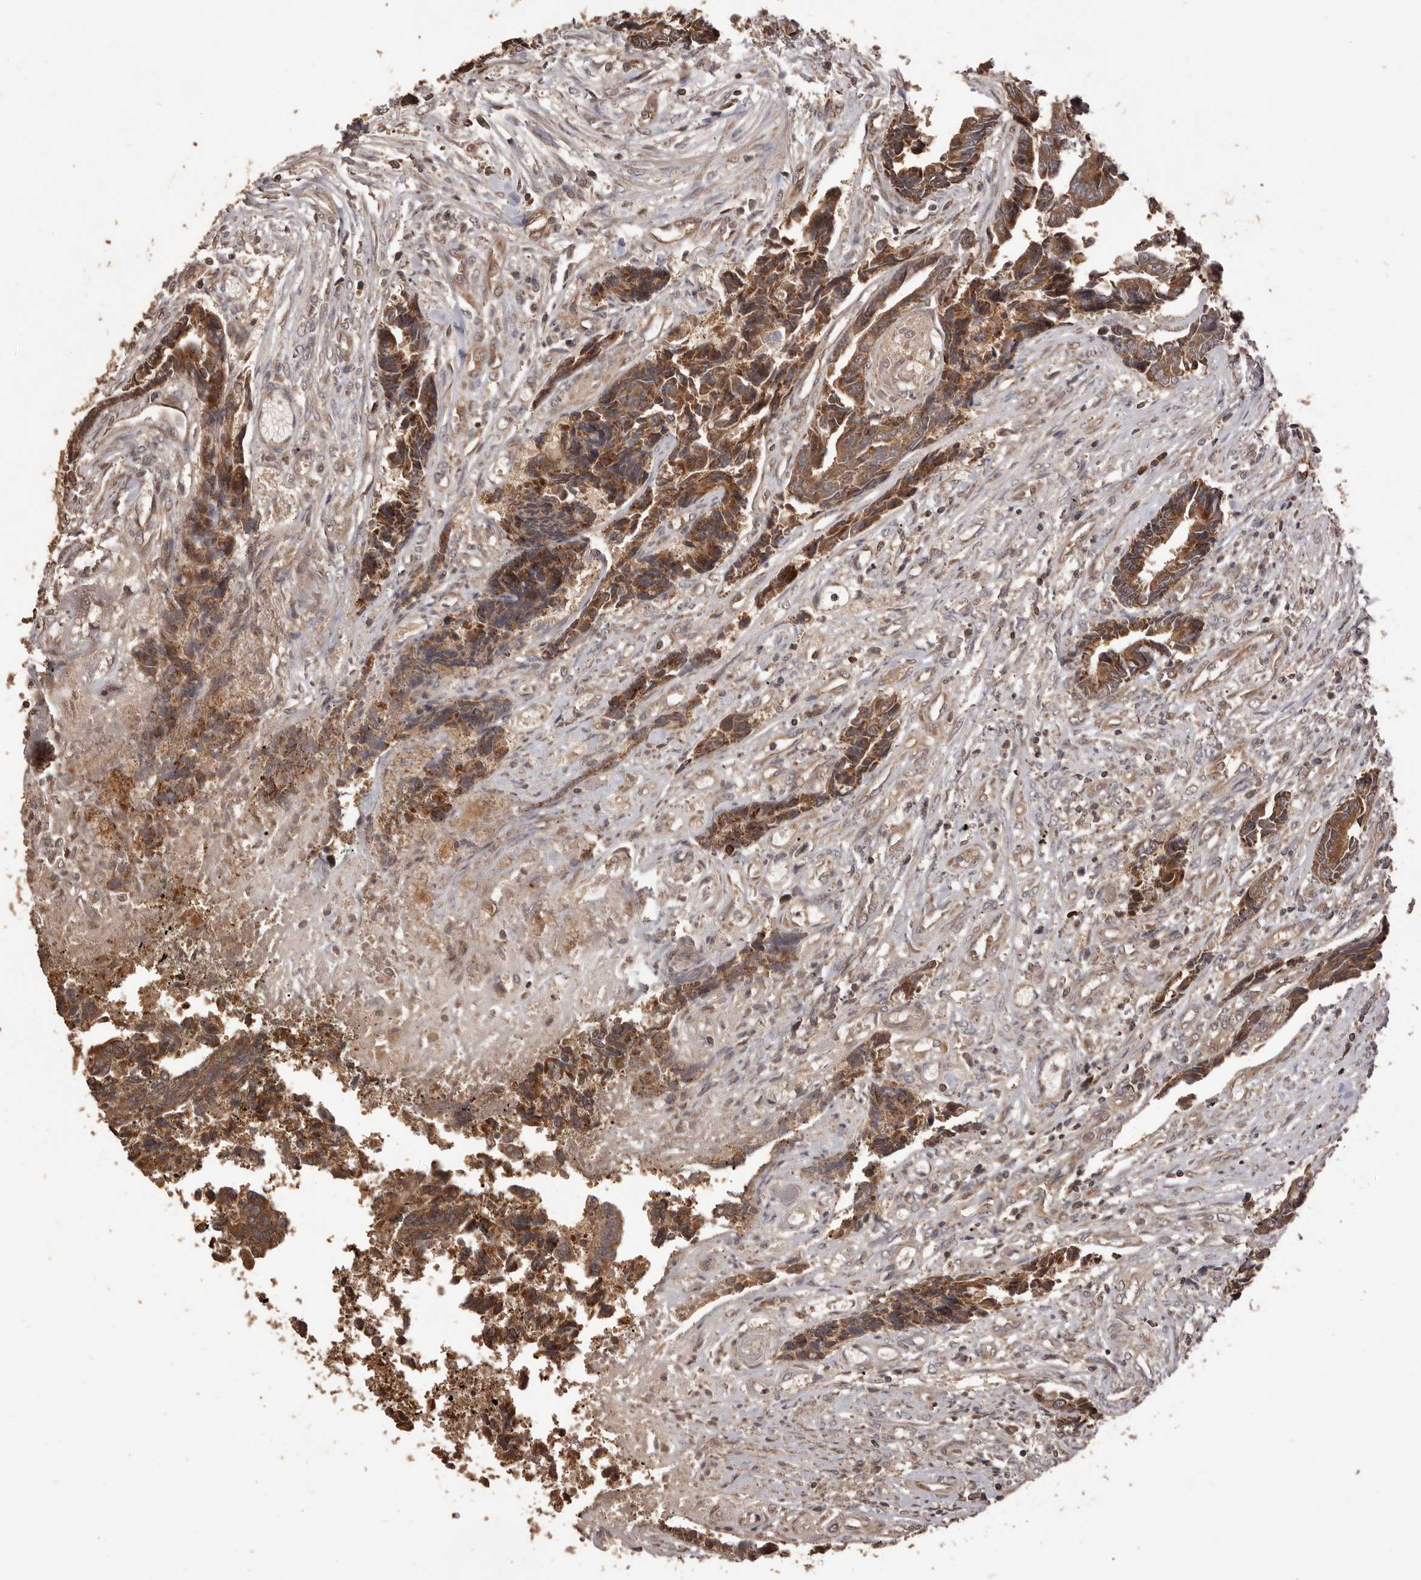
{"staining": {"intensity": "strong", "quantity": ">75%", "location": "cytoplasmic/membranous"}, "tissue": "colorectal cancer", "cell_type": "Tumor cells", "image_type": "cancer", "snomed": [{"axis": "morphology", "description": "Adenocarcinoma, NOS"}, {"axis": "topography", "description": "Rectum"}], "caption": "A brown stain labels strong cytoplasmic/membranous staining of a protein in colorectal cancer (adenocarcinoma) tumor cells.", "gene": "QRSL1", "patient": {"sex": "male", "age": 84}}